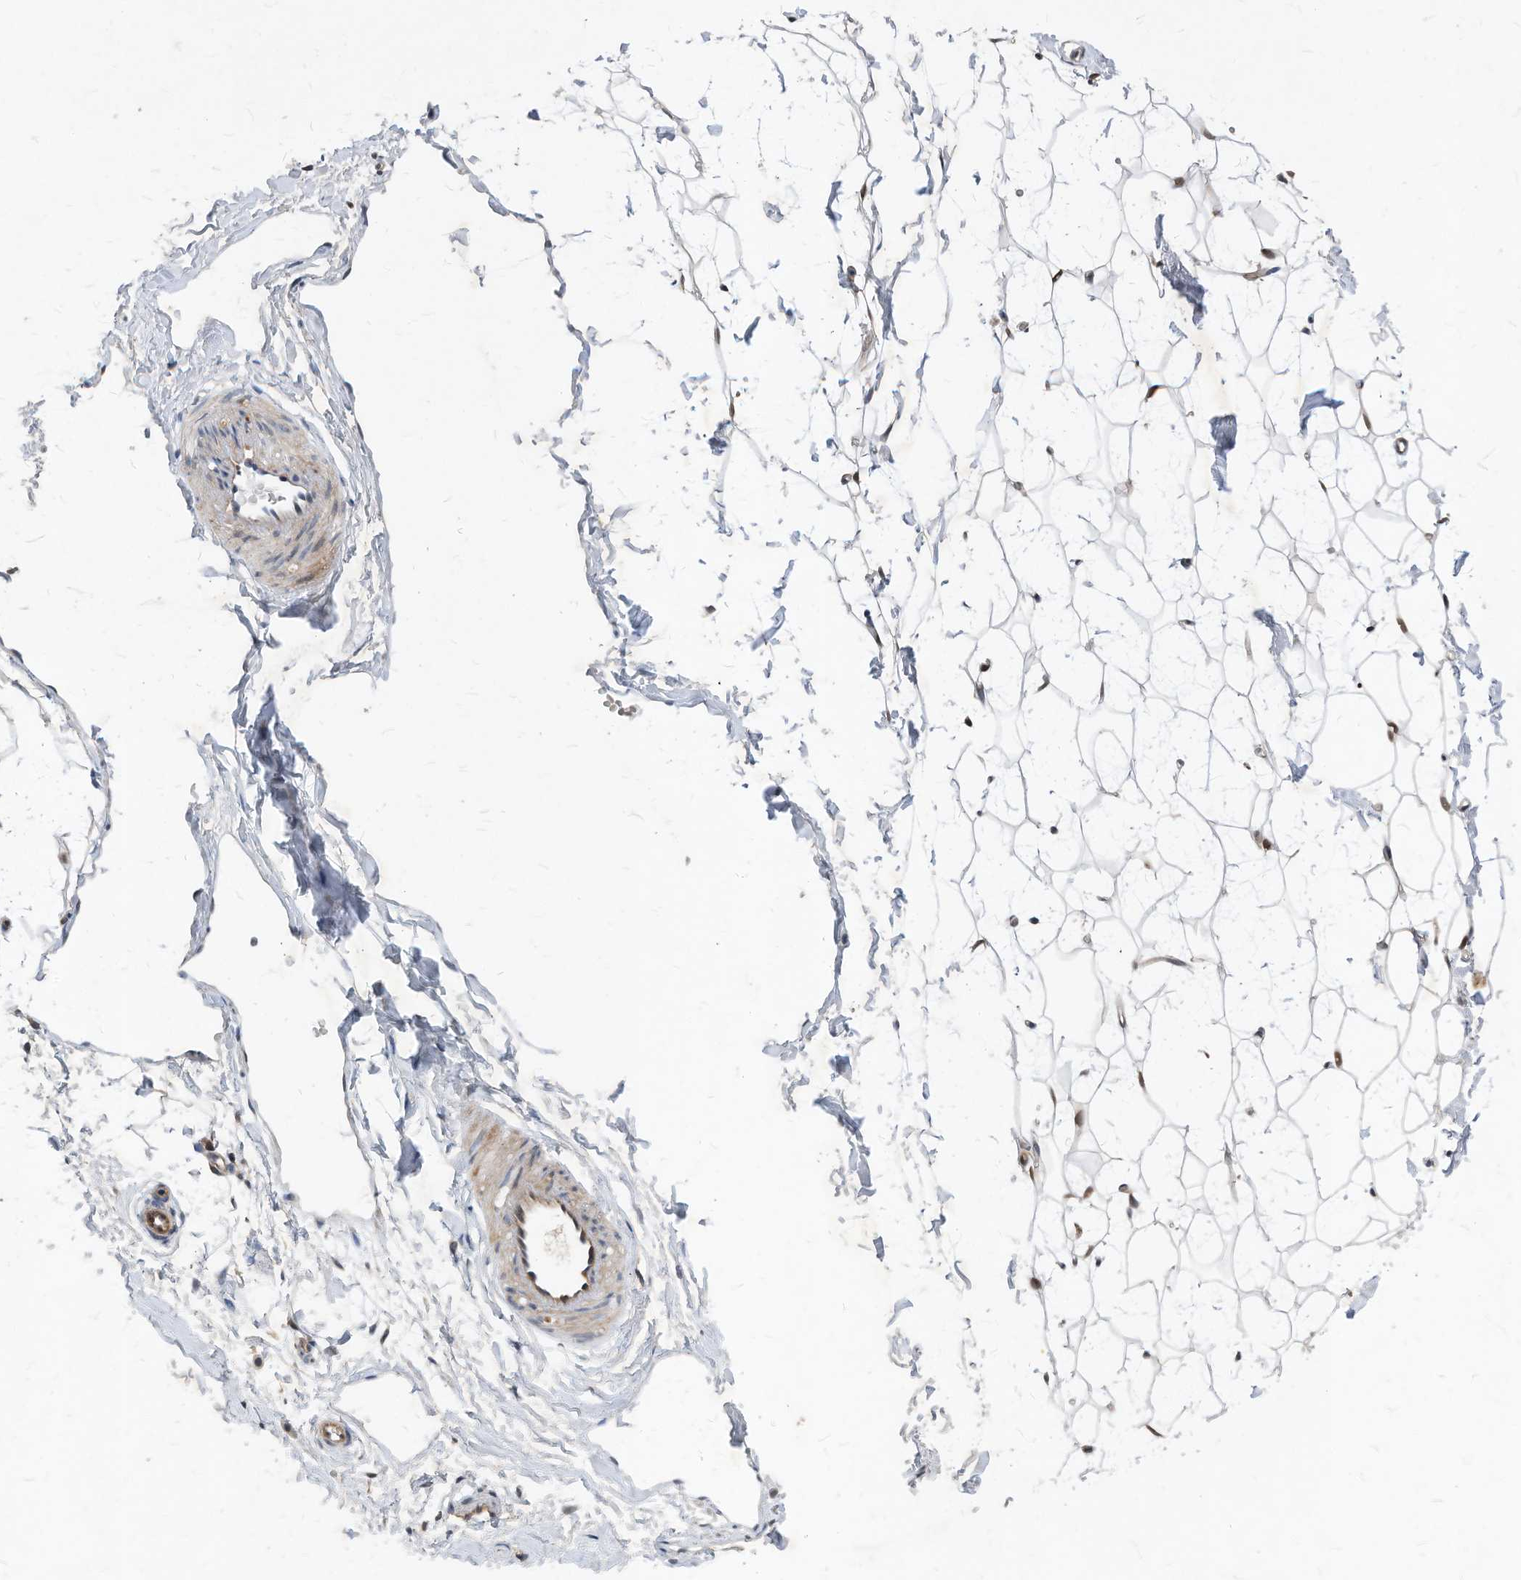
{"staining": {"intensity": "moderate", "quantity": ">75%", "location": "cytoplasmic/membranous"}, "tissue": "adipose tissue", "cell_type": "Adipocytes", "image_type": "normal", "snomed": [{"axis": "morphology", "description": "Normal tissue, NOS"}, {"axis": "topography", "description": "Breast"}], "caption": "Immunohistochemistry image of normal adipose tissue: human adipose tissue stained using IHC exhibits medium levels of moderate protein expression localized specifically in the cytoplasmic/membranous of adipocytes, appearing as a cytoplasmic/membranous brown color.", "gene": "KPNB1", "patient": {"sex": "female", "age": 23}}